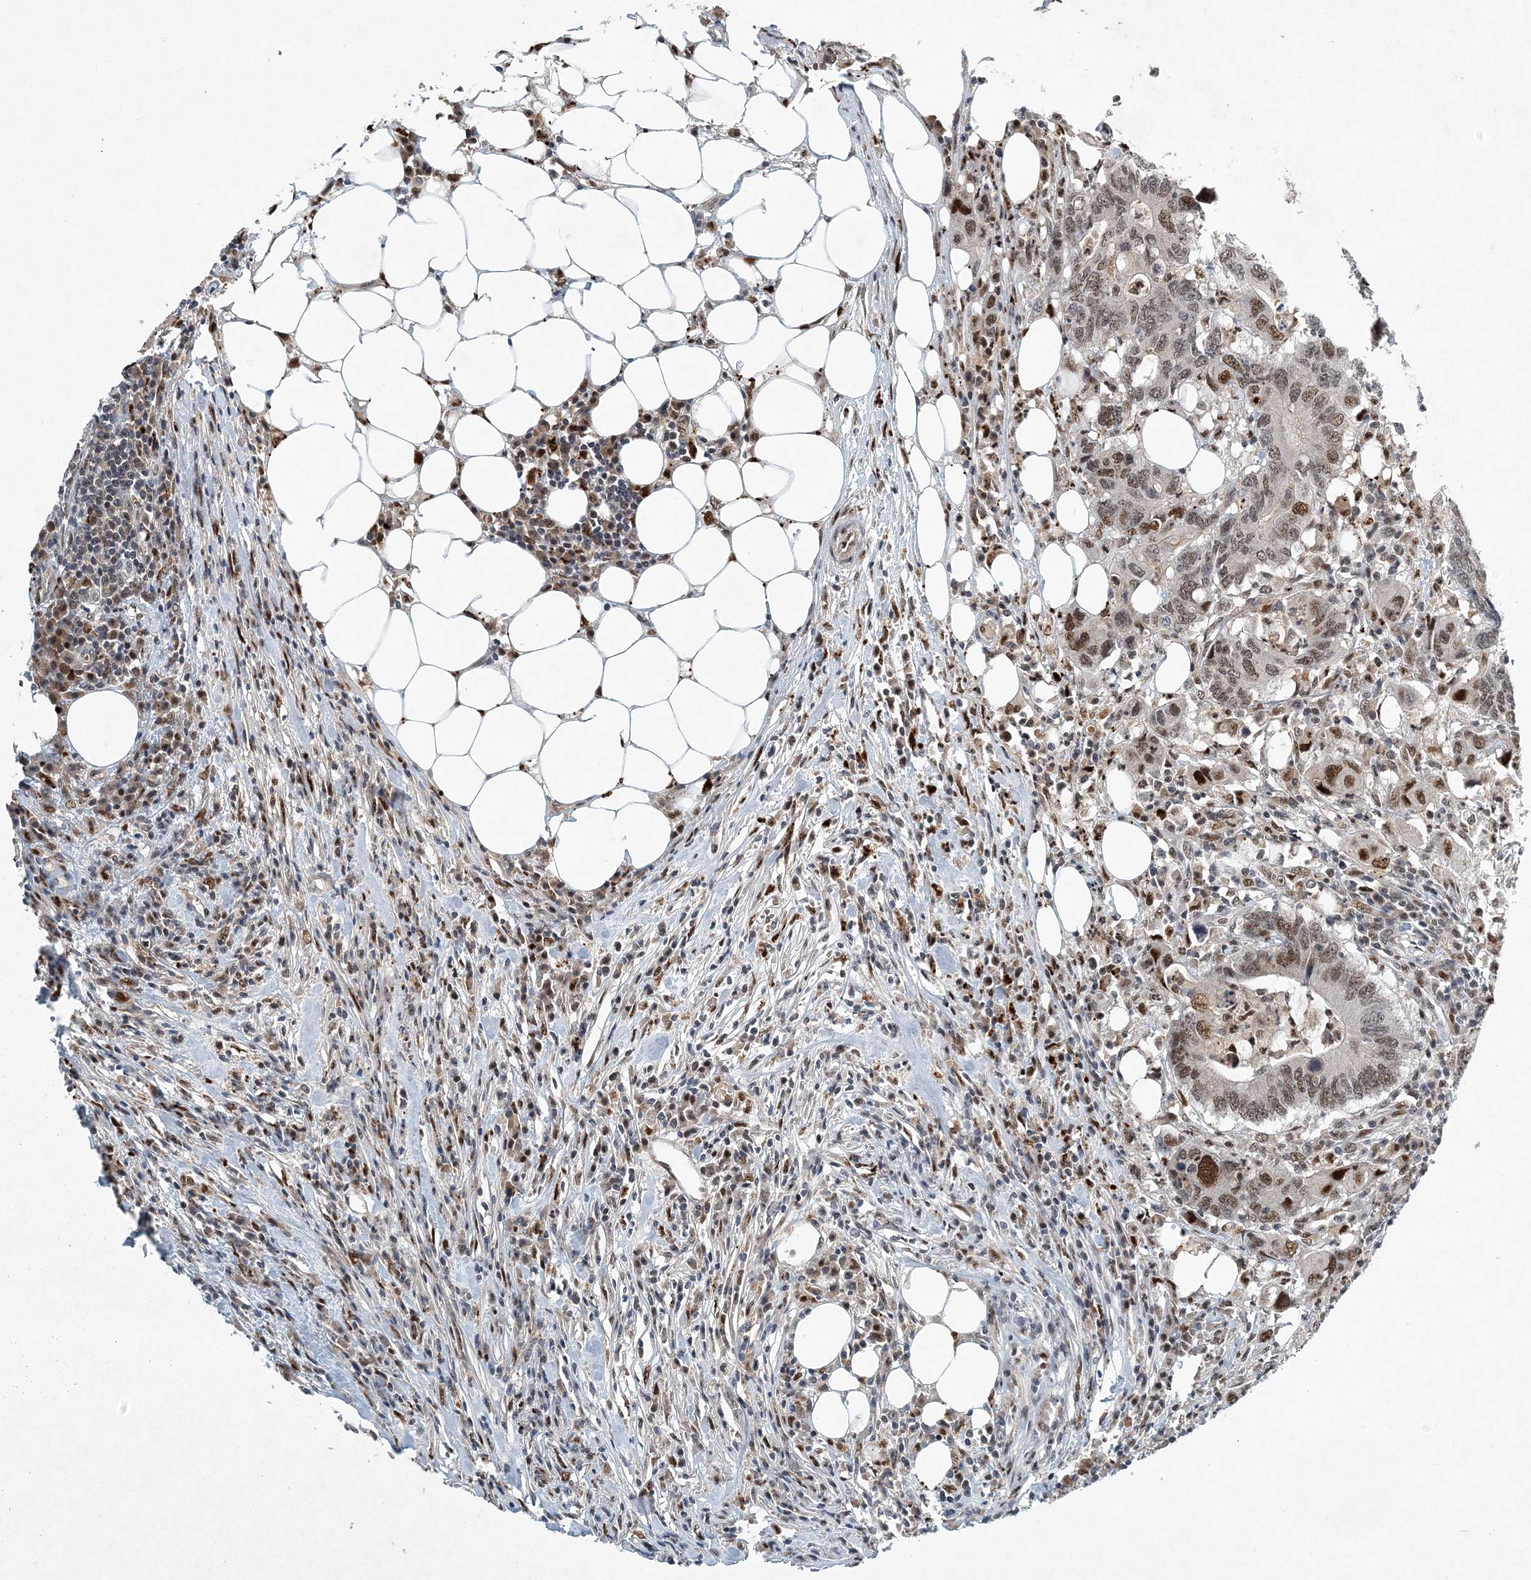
{"staining": {"intensity": "weak", "quantity": ">75%", "location": "nuclear"}, "tissue": "colorectal cancer", "cell_type": "Tumor cells", "image_type": "cancer", "snomed": [{"axis": "morphology", "description": "Adenocarcinoma, NOS"}, {"axis": "topography", "description": "Colon"}], "caption": "Immunohistochemical staining of human adenocarcinoma (colorectal) shows weak nuclear protein staining in about >75% of tumor cells.", "gene": "KPNA4", "patient": {"sex": "male", "age": 71}}